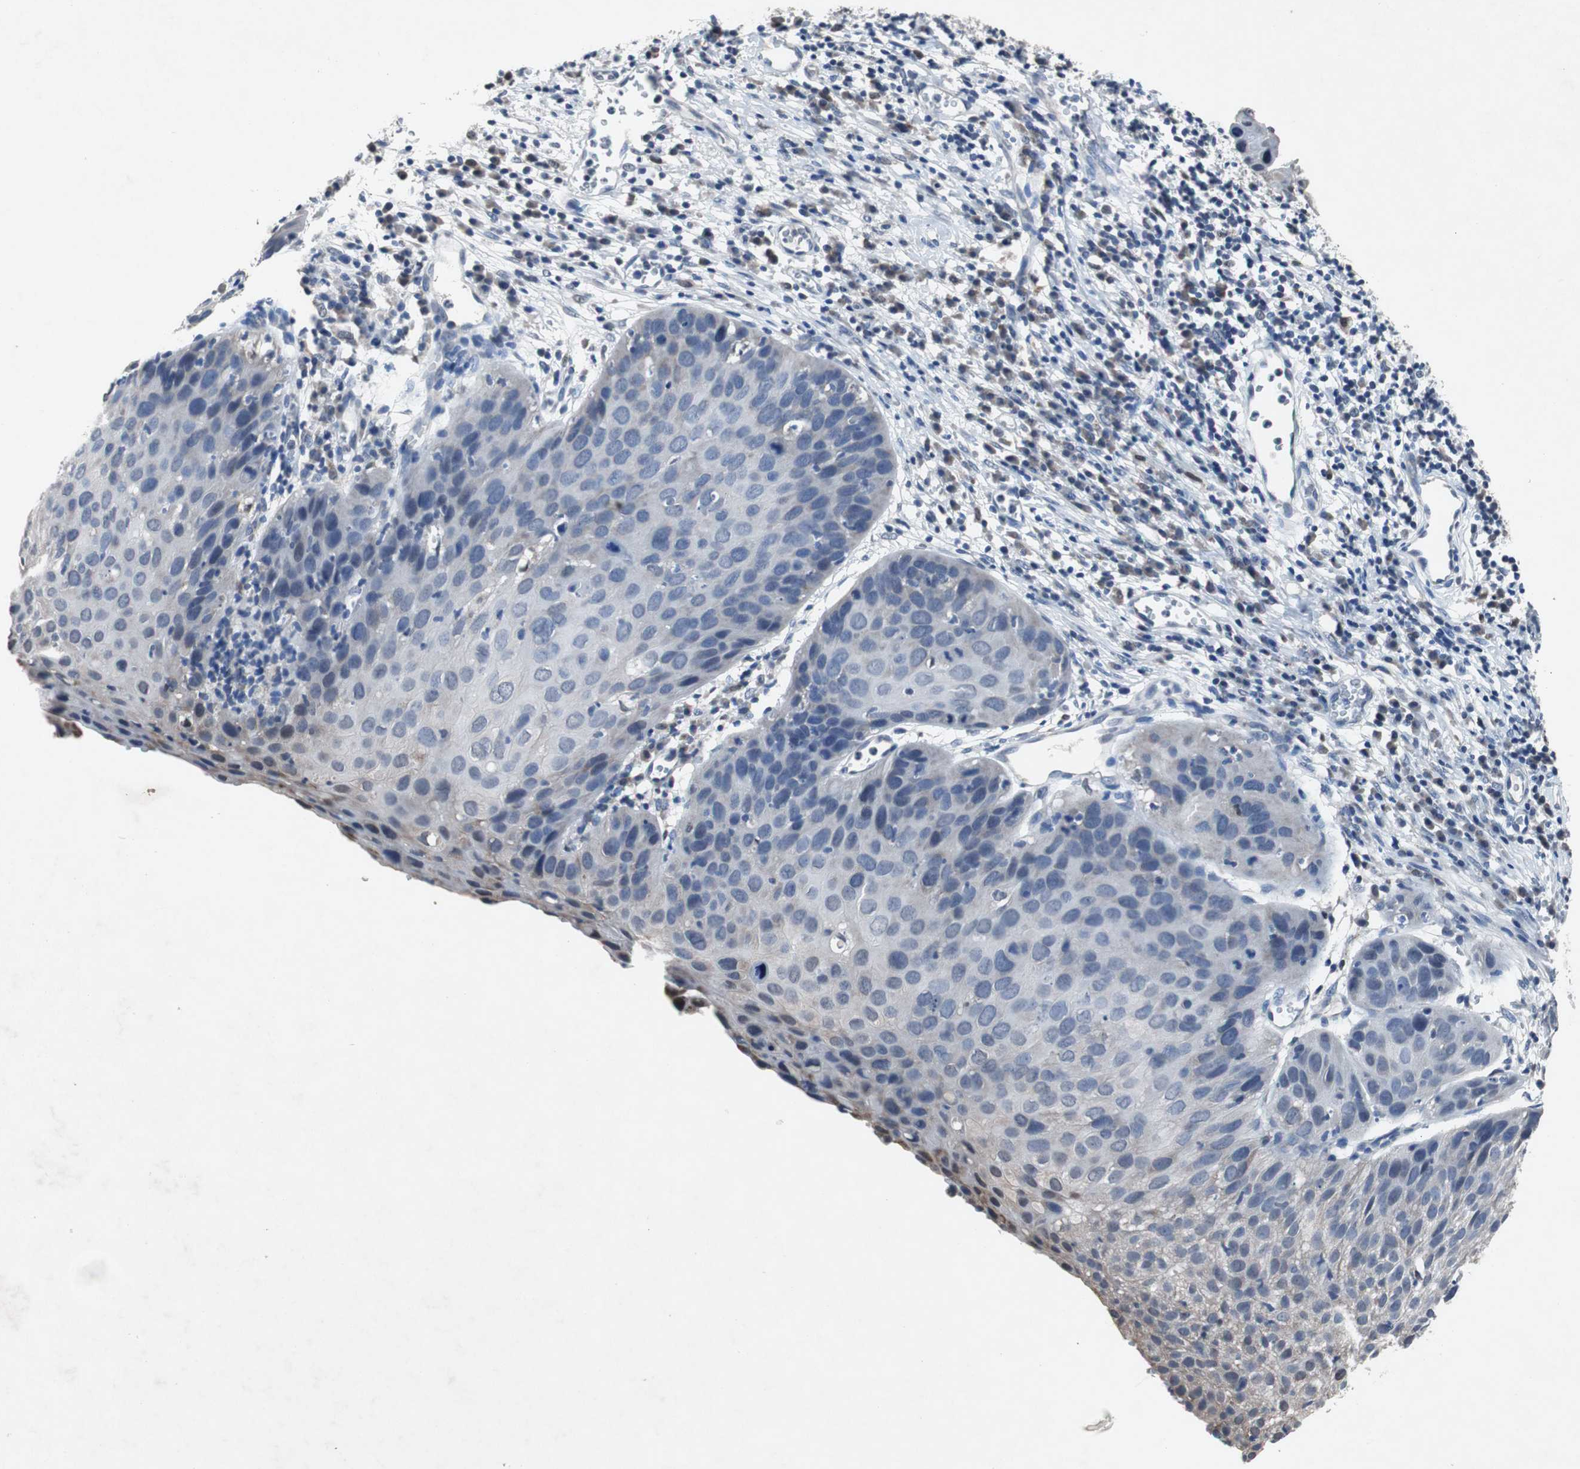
{"staining": {"intensity": "negative", "quantity": "none", "location": "none"}, "tissue": "cervical cancer", "cell_type": "Tumor cells", "image_type": "cancer", "snomed": [{"axis": "morphology", "description": "Squamous cell carcinoma, NOS"}, {"axis": "topography", "description": "Cervix"}], "caption": "This is a histopathology image of IHC staining of cervical squamous cell carcinoma, which shows no positivity in tumor cells.", "gene": "RBM47", "patient": {"sex": "female", "age": 38}}